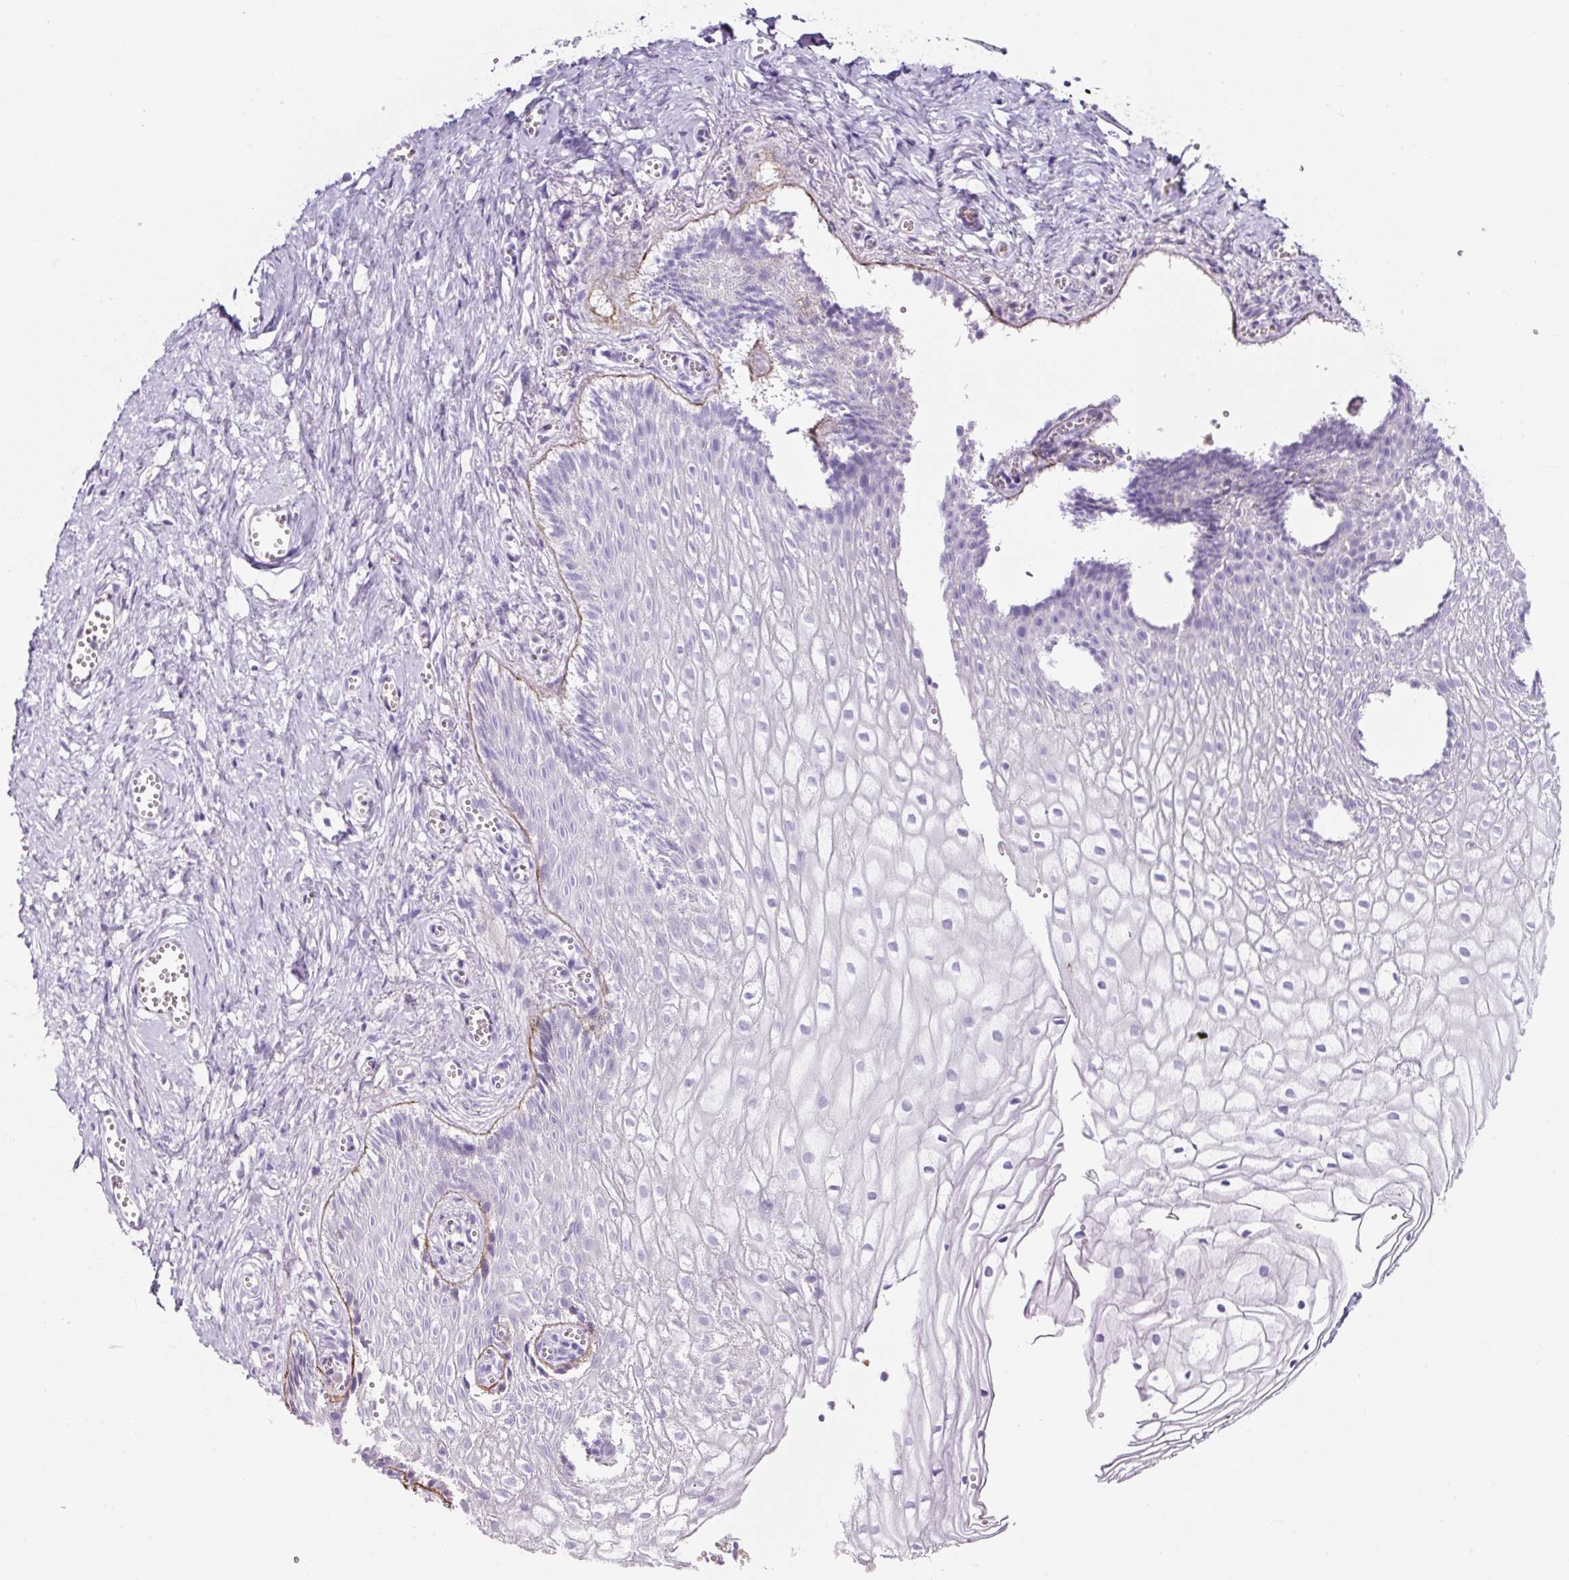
{"staining": {"intensity": "negative", "quantity": "none", "location": "none"}, "tissue": "vagina", "cell_type": "Squamous epithelial cells", "image_type": "normal", "snomed": [{"axis": "morphology", "description": "Normal tissue, NOS"}, {"axis": "topography", "description": "Vagina"}], "caption": "Vagina stained for a protein using immunohistochemistry (IHC) demonstrates no staining squamous epithelial cells.", "gene": "OR14A2", "patient": {"sex": "female", "age": 56}}